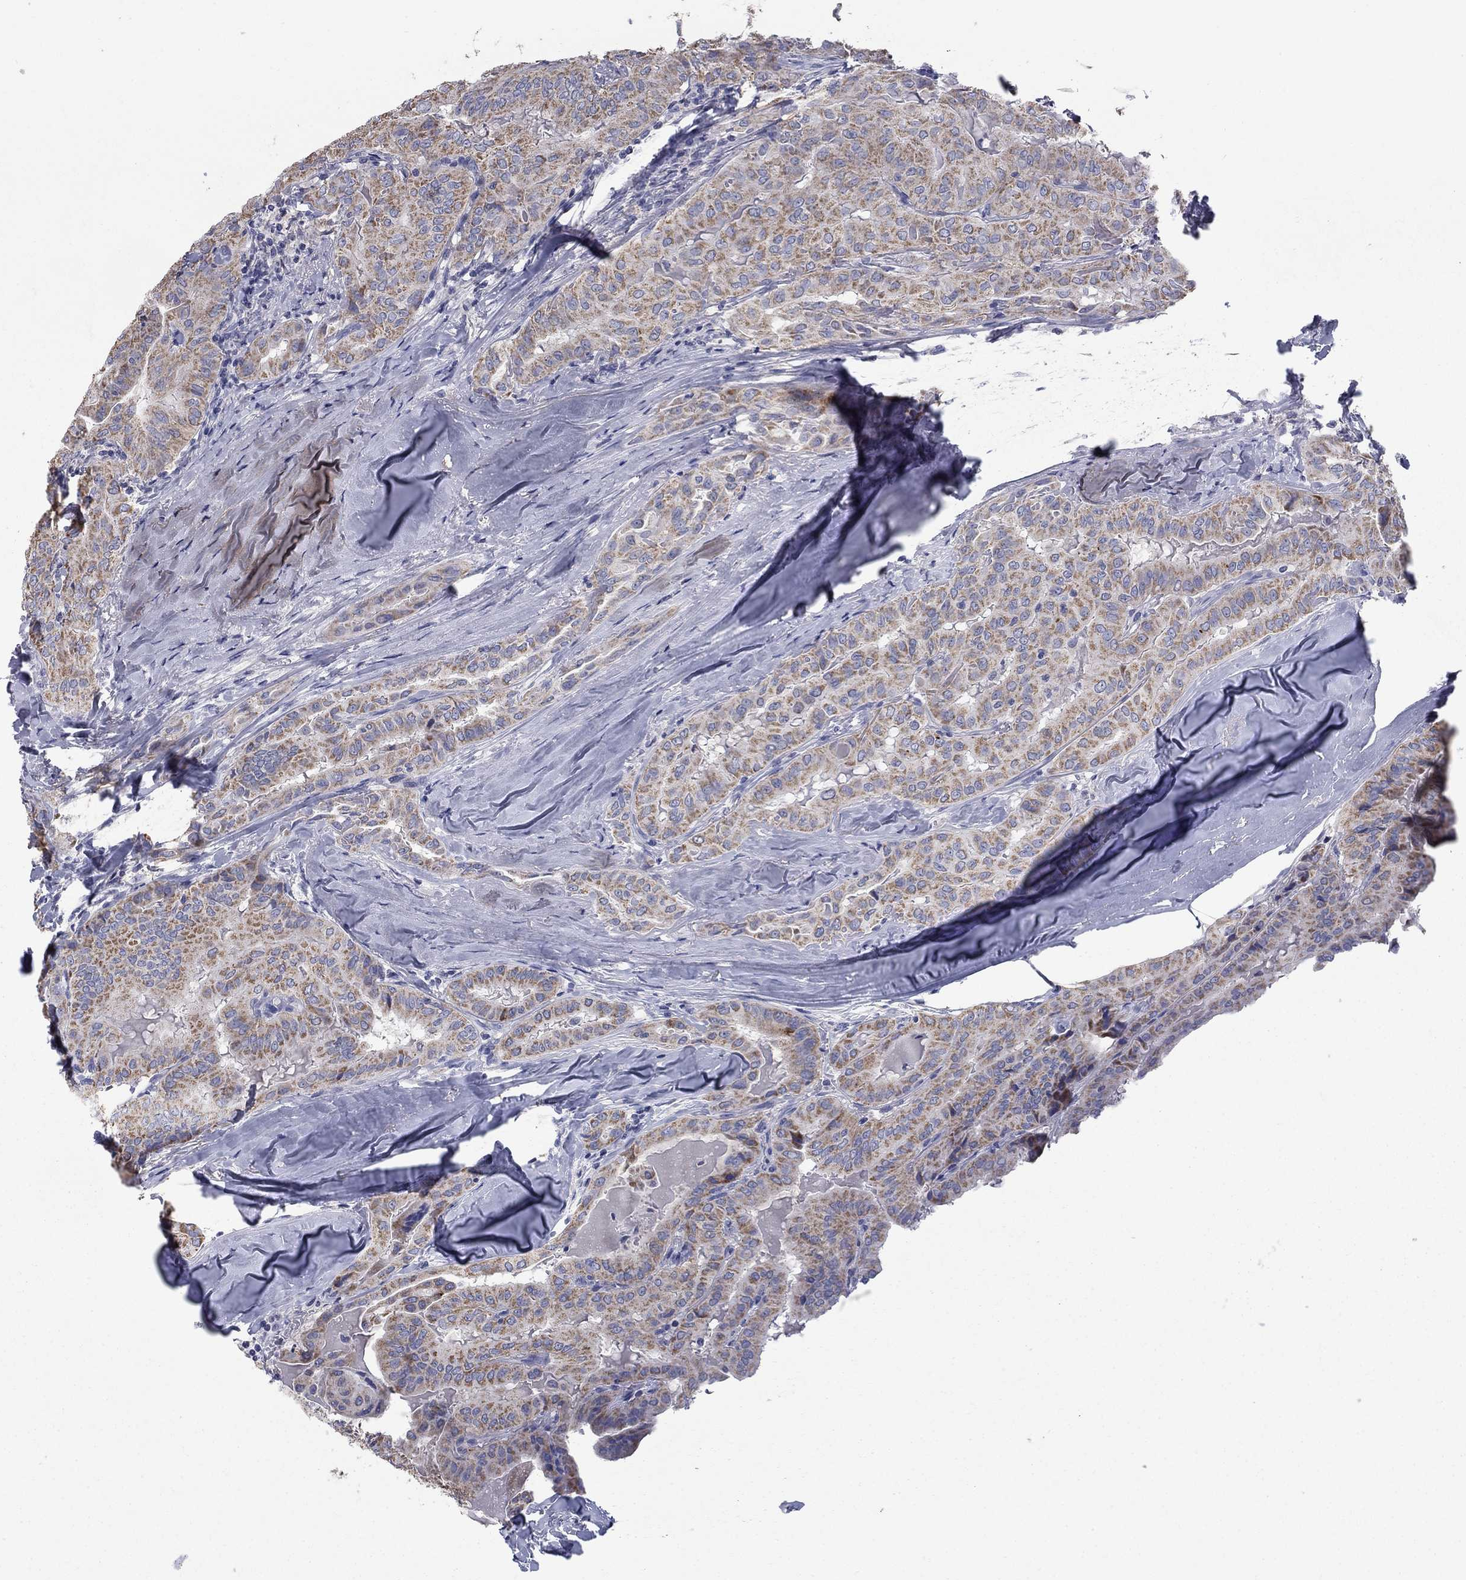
{"staining": {"intensity": "moderate", "quantity": ">75%", "location": "cytoplasmic/membranous"}, "tissue": "thyroid cancer", "cell_type": "Tumor cells", "image_type": "cancer", "snomed": [{"axis": "morphology", "description": "Papillary adenocarcinoma, NOS"}, {"axis": "topography", "description": "Thyroid gland"}], "caption": "Immunohistochemistry histopathology image of neoplastic tissue: human thyroid cancer stained using IHC exhibits medium levels of moderate protein expression localized specifically in the cytoplasmic/membranous of tumor cells, appearing as a cytoplasmic/membranous brown color.", "gene": "FRK", "patient": {"sex": "female", "age": 68}}